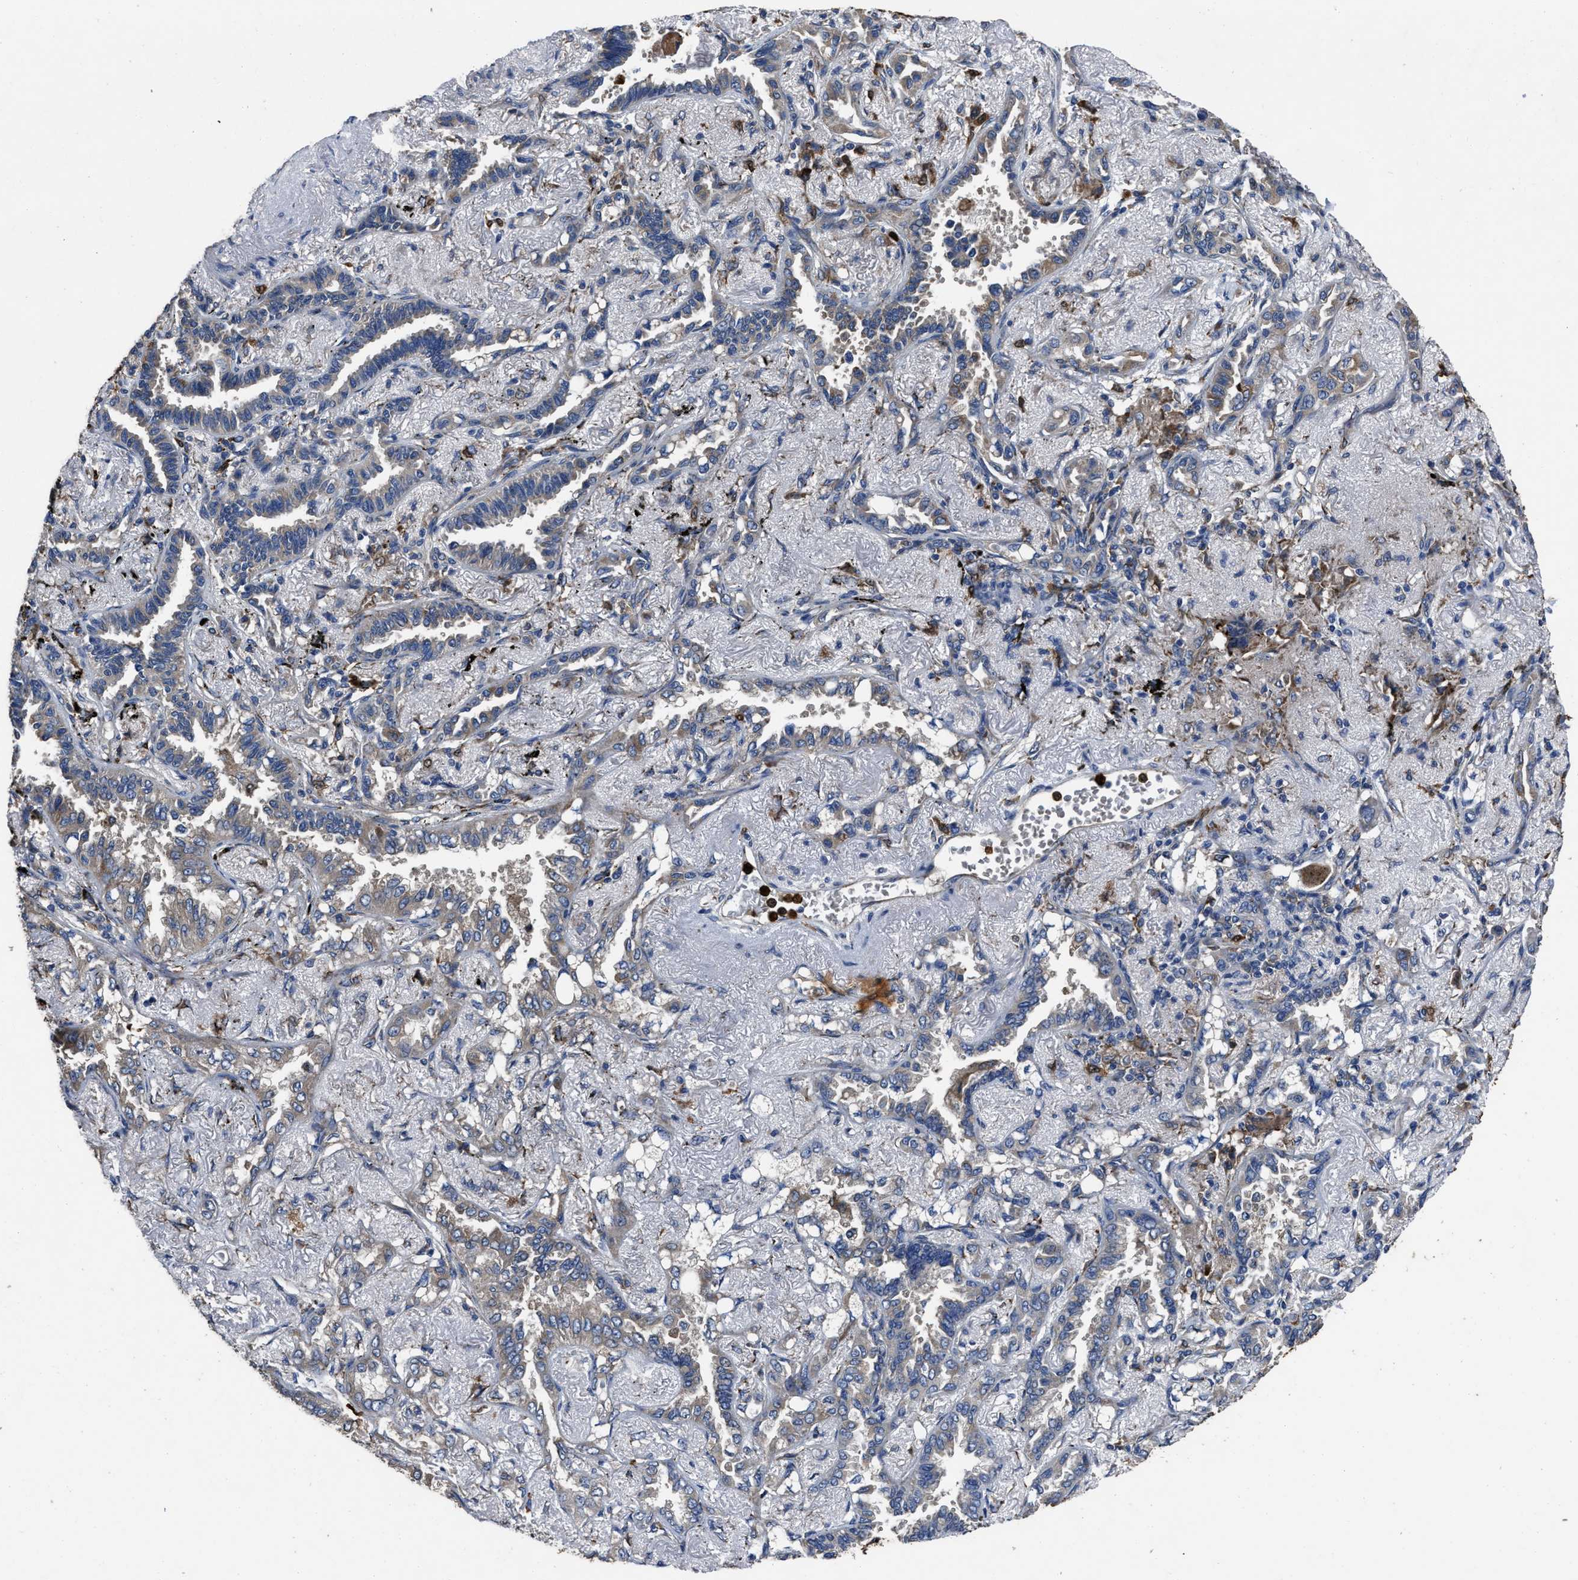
{"staining": {"intensity": "weak", "quantity": "<25%", "location": "cytoplasmic/membranous"}, "tissue": "lung cancer", "cell_type": "Tumor cells", "image_type": "cancer", "snomed": [{"axis": "morphology", "description": "Adenocarcinoma, NOS"}, {"axis": "topography", "description": "Lung"}], "caption": "DAB (3,3'-diaminobenzidine) immunohistochemical staining of lung cancer (adenocarcinoma) reveals no significant positivity in tumor cells.", "gene": "ANGPT1", "patient": {"sex": "male", "age": 59}}